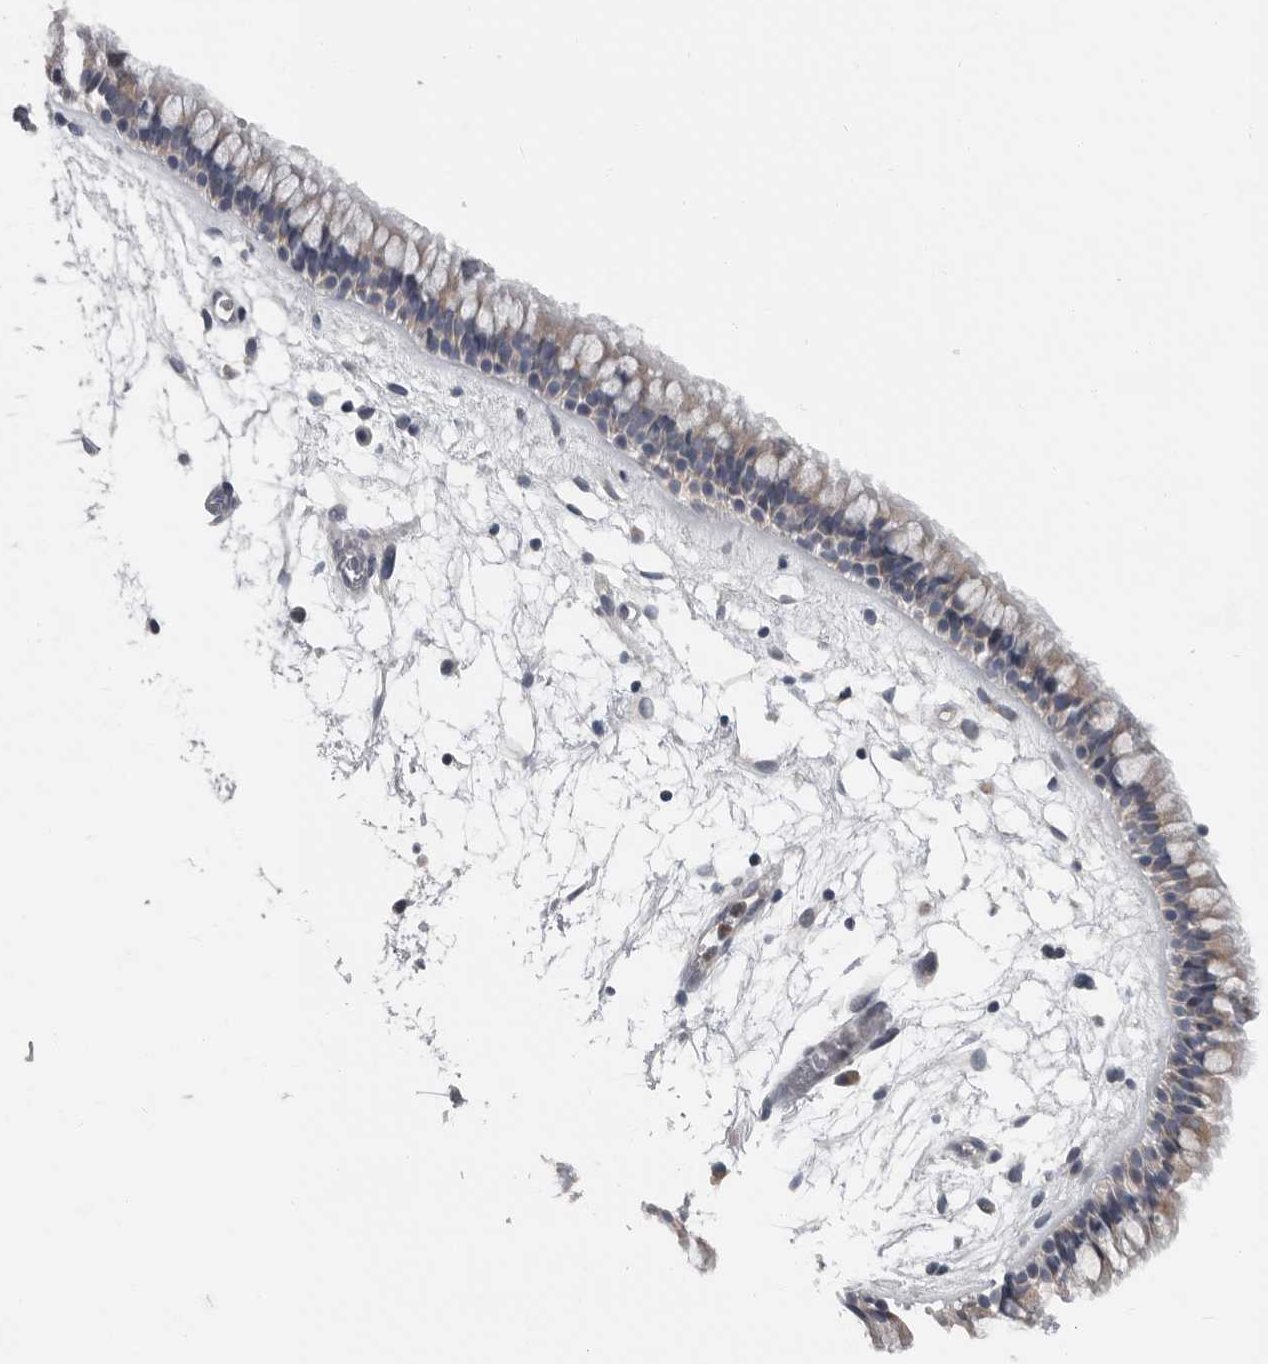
{"staining": {"intensity": "moderate", "quantity": "25%-75%", "location": "cytoplasmic/membranous"}, "tissue": "nasopharynx", "cell_type": "Respiratory epithelial cells", "image_type": "normal", "snomed": [{"axis": "morphology", "description": "Normal tissue, NOS"}, {"axis": "morphology", "description": "Inflammation, NOS"}, {"axis": "topography", "description": "Nasopharynx"}], "caption": "An immunohistochemistry histopathology image of benign tissue is shown. Protein staining in brown highlights moderate cytoplasmic/membranous positivity in nasopharynx within respiratory epithelial cells.", "gene": "TMEM199", "patient": {"sex": "male", "age": 48}}